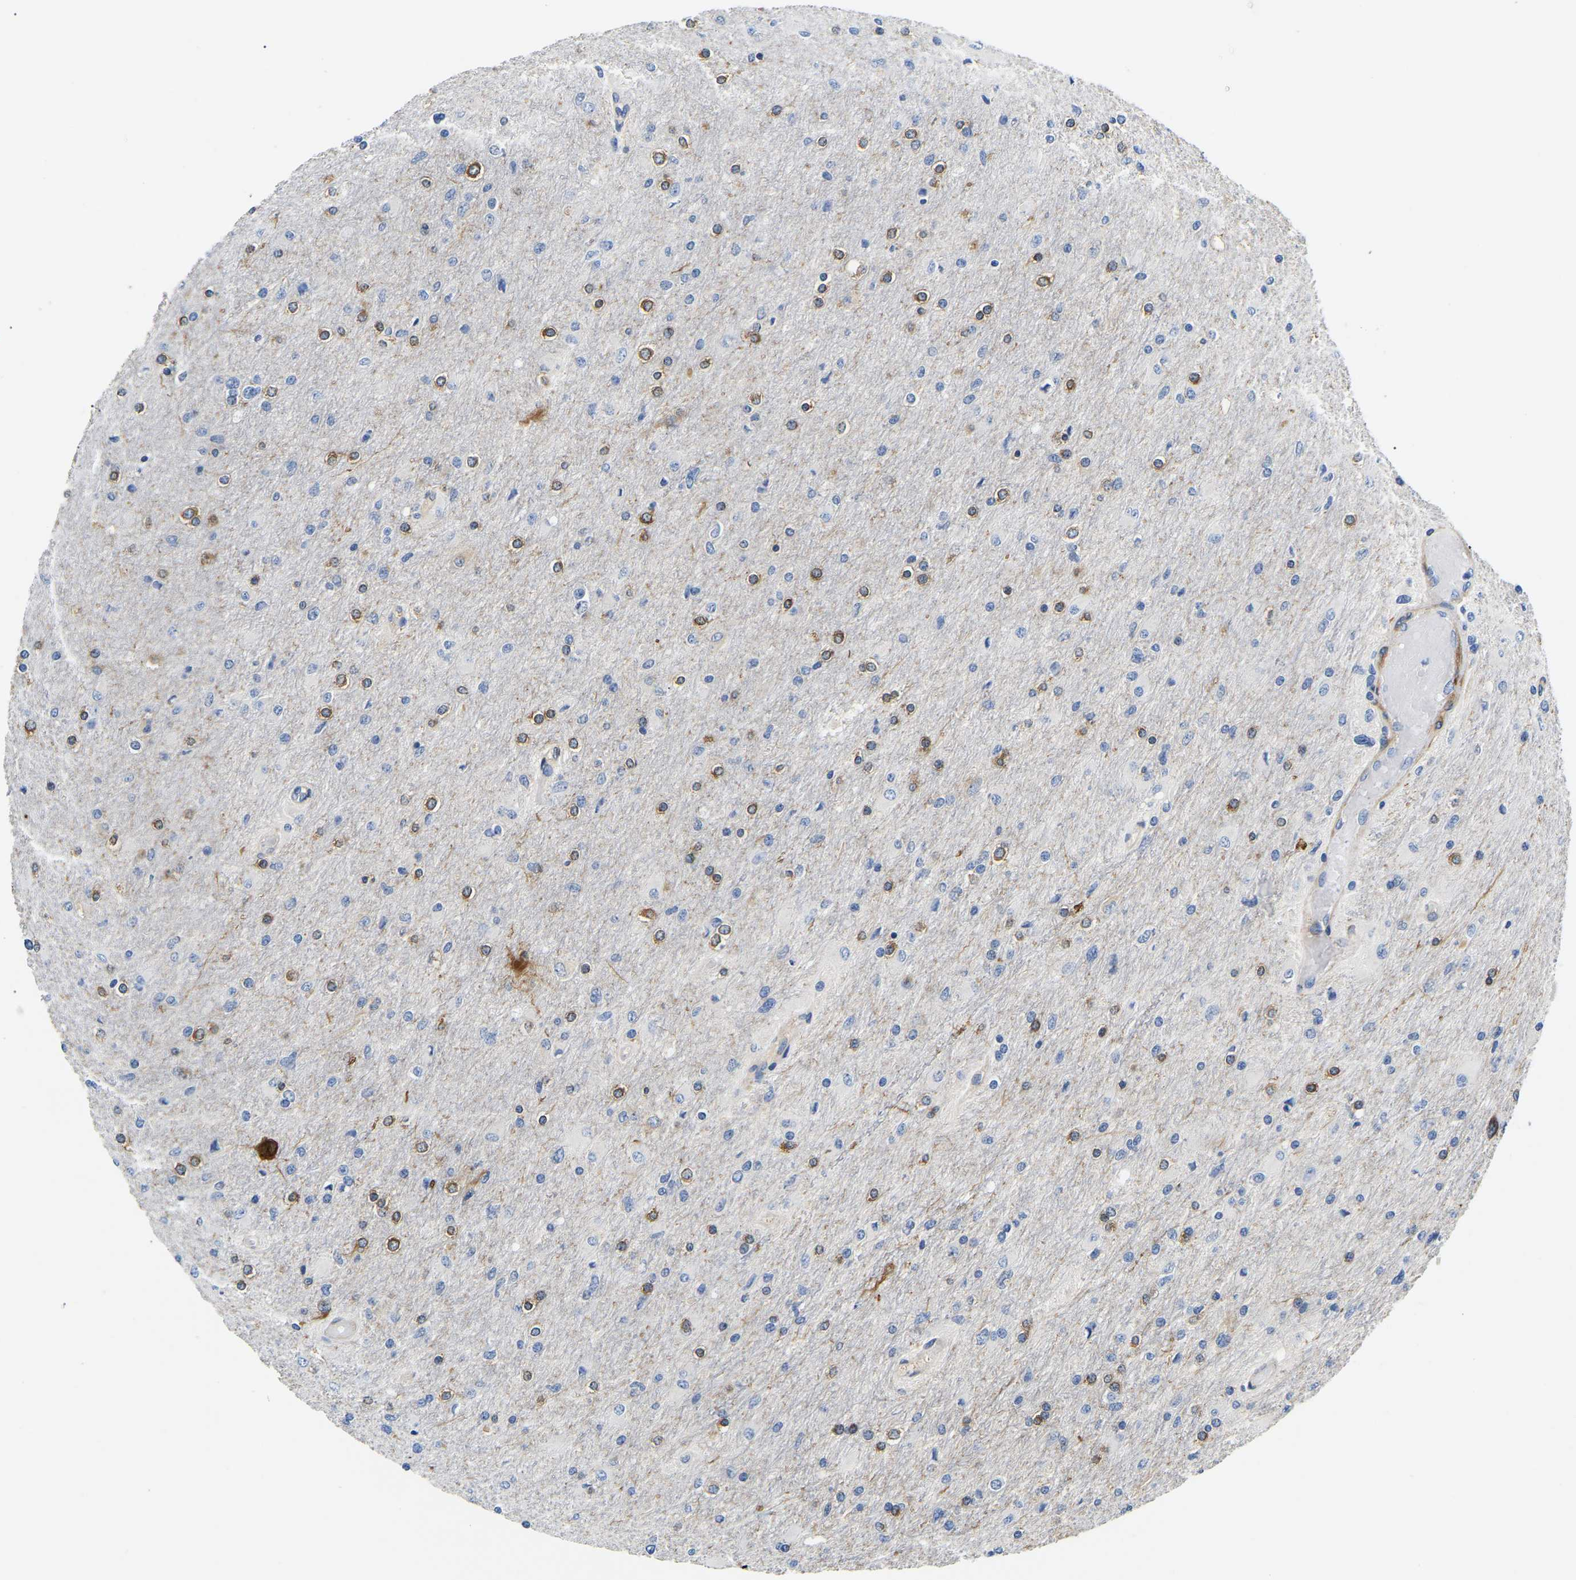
{"staining": {"intensity": "moderate", "quantity": "25%-75%", "location": "cytoplasmic/membranous"}, "tissue": "glioma", "cell_type": "Tumor cells", "image_type": "cancer", "snomed": [{"axis": "morphology", "description": "Glioma, malignant, High grade"}, {"axis": "topography", "description": "Cerebral cortex"}], "caption": "Immunohistochemistry (IHC) staining of malignant glioma (high-grade), which shows medium levels of moderate cytoplasmic/membranous expression in about 25%-75% of tumor cells indicating moderate cytoplasmic/membranous protein staining. The staining was performed using DAB (3,3'-diaminobenzidine) (brown) for protein detection and nuclei were counterstained in hematoxylin (blue).", "gene": "DUSP8", "patient": {"sex": "female", "age": 36}}